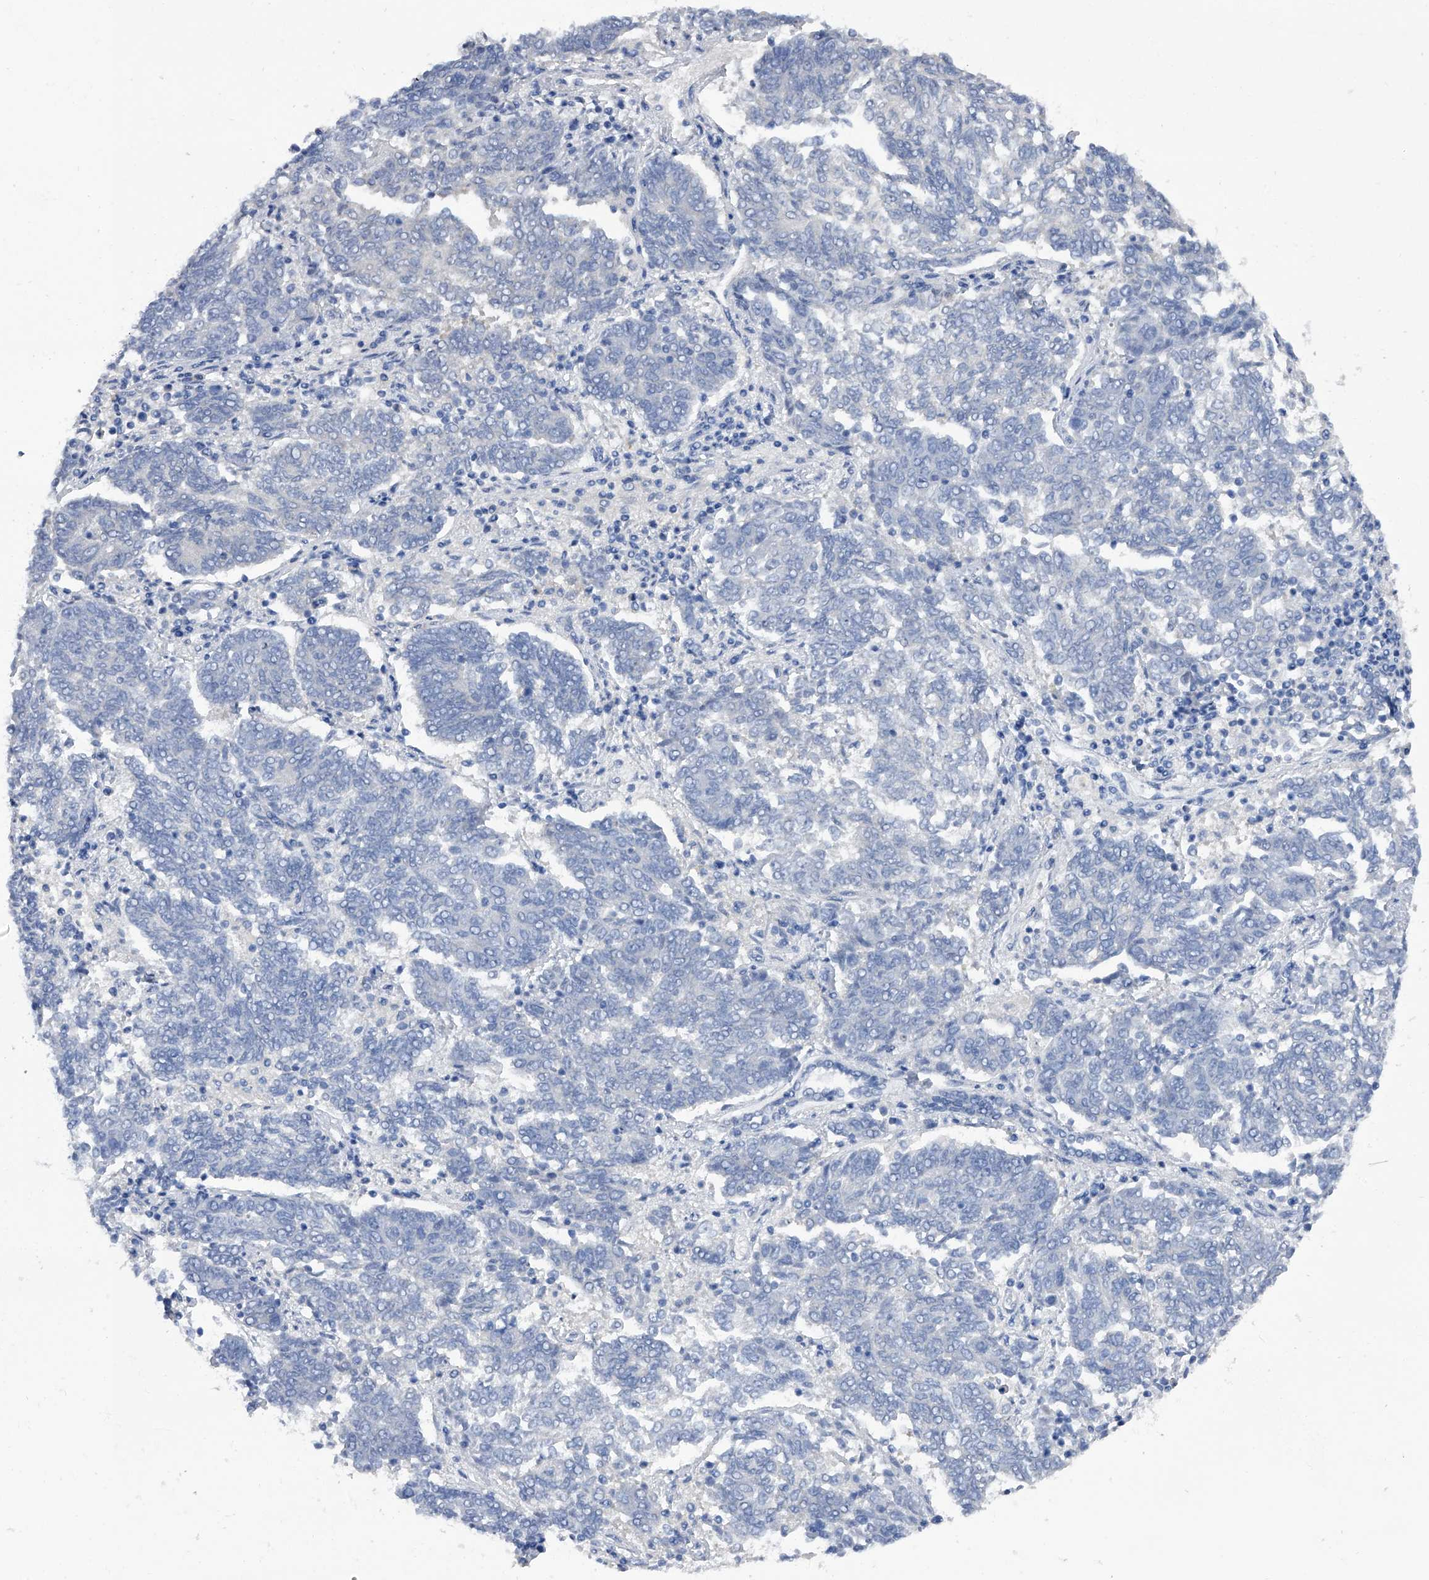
{"staining": {"intensity": "negative", "quantity": "none", "location": "none"}, "tissue": "endometrial cancer", "cell_type": "Tumor cells", "image_type": "cancer", "snomed": [{"axis": "morphology", "description": "Adenocarcinoma, NOS"}, {"axis": "topography", "description": "Endometrium"}], "caption": "Micrograph shows no protein expression in tumor cells of adenocarcinoma (endometrial) tissue.", "gene": "RWDD2A", "patient": {"sex": "female", "age": 80}}